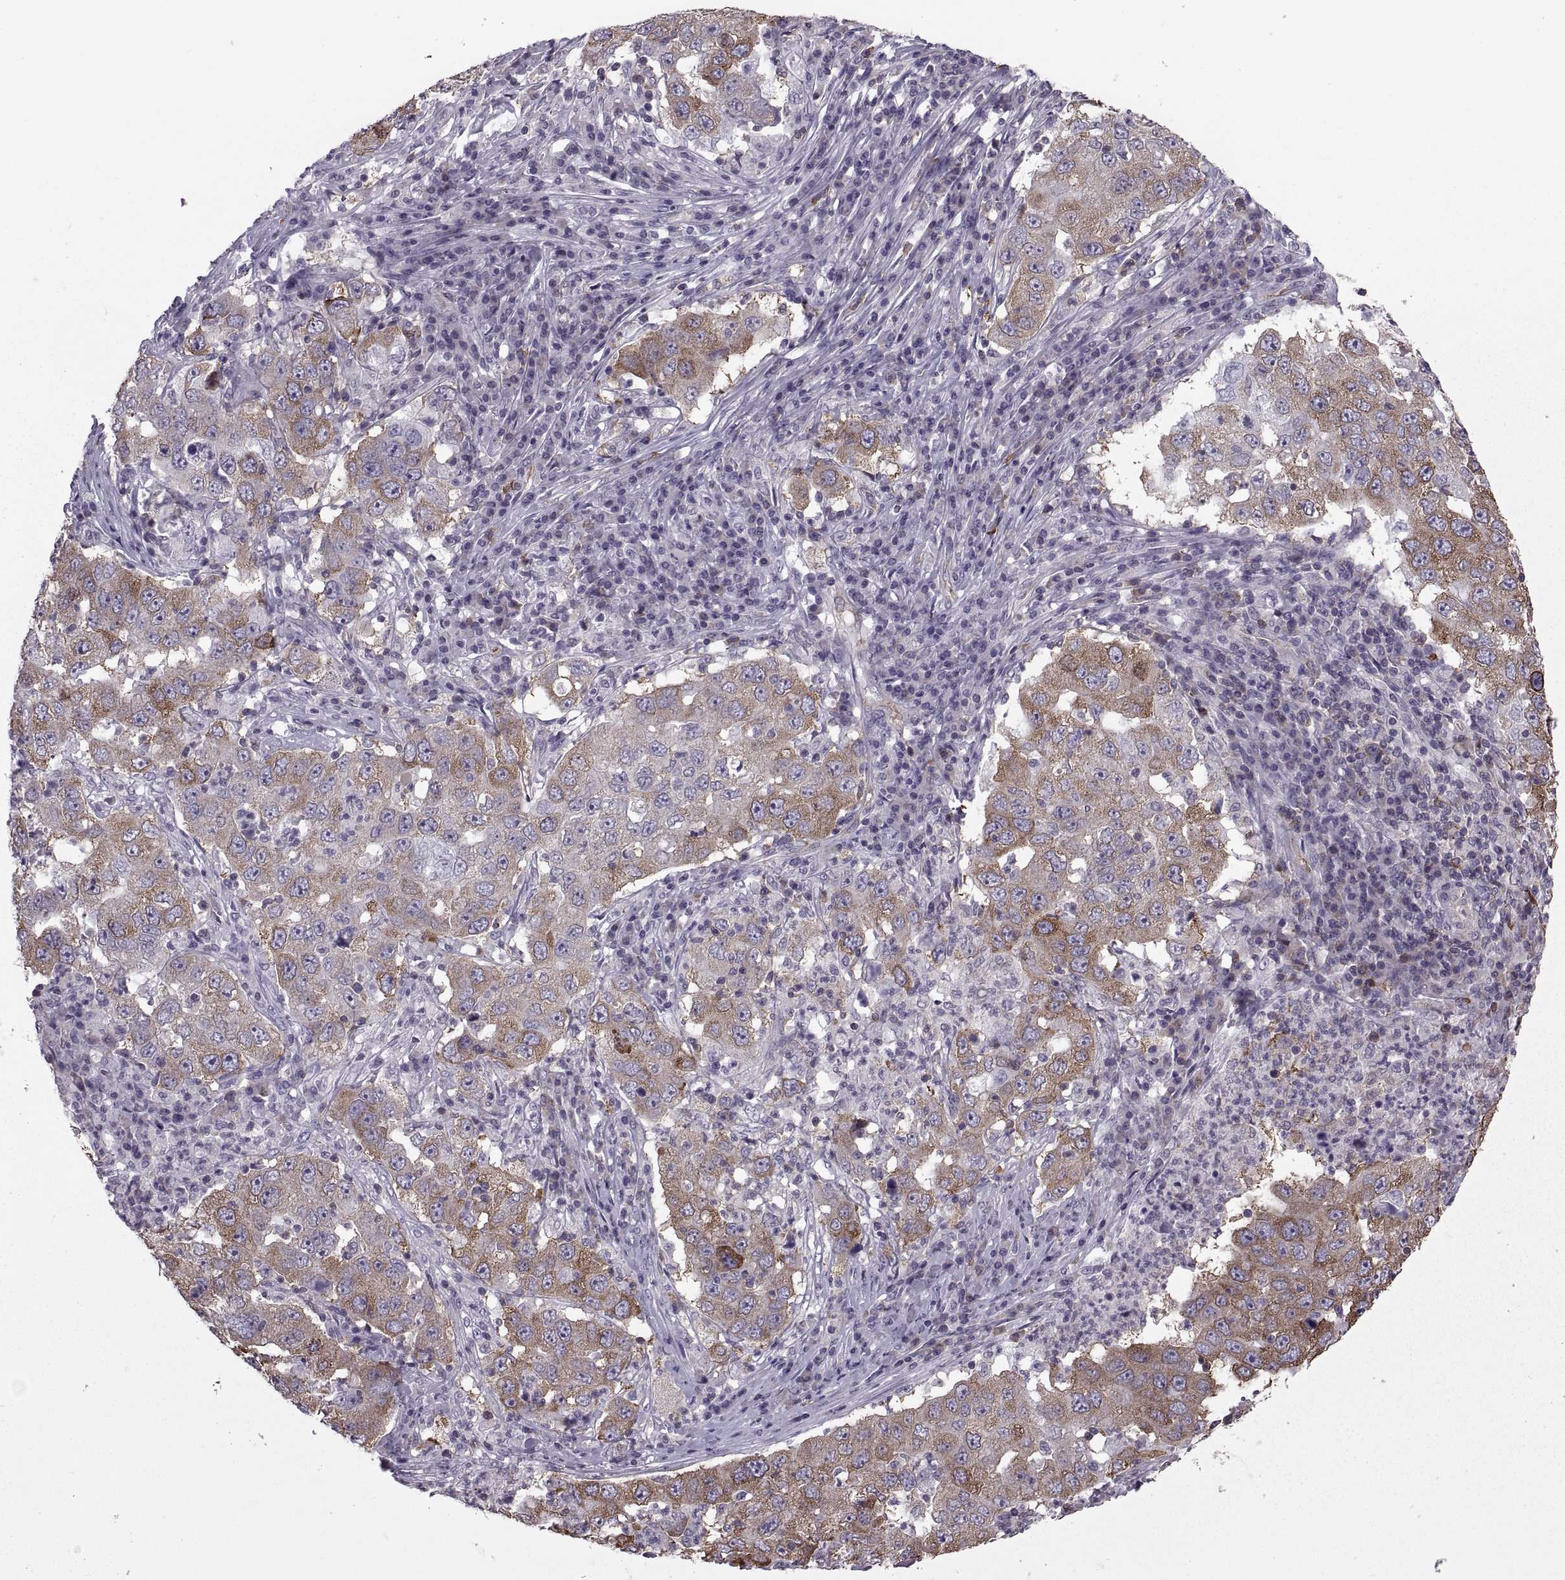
{"staining": {"intensity": "strong", "quantity": "25%-75%", "location": "cytoplasmic/membranous"}, "tissue": "lung cancer", "cell_type": "Tumor cells", "image_type": "cancer", "snomed": [{"axis": "morphology", "description": "Adenocarcinoma, NOS"}, {"axis": "topography", "description": "Lung"}], "caption": "Immunohistochemistry (IHC) image of human lung cancer stained for a protein (brown), which demonstrates high levels of strong cytoplasmic/membranous staining in approximately 25%-75% of tumor cells.", "gene": "PABPC1", "patient": {"sex": "male", "age": 73}}